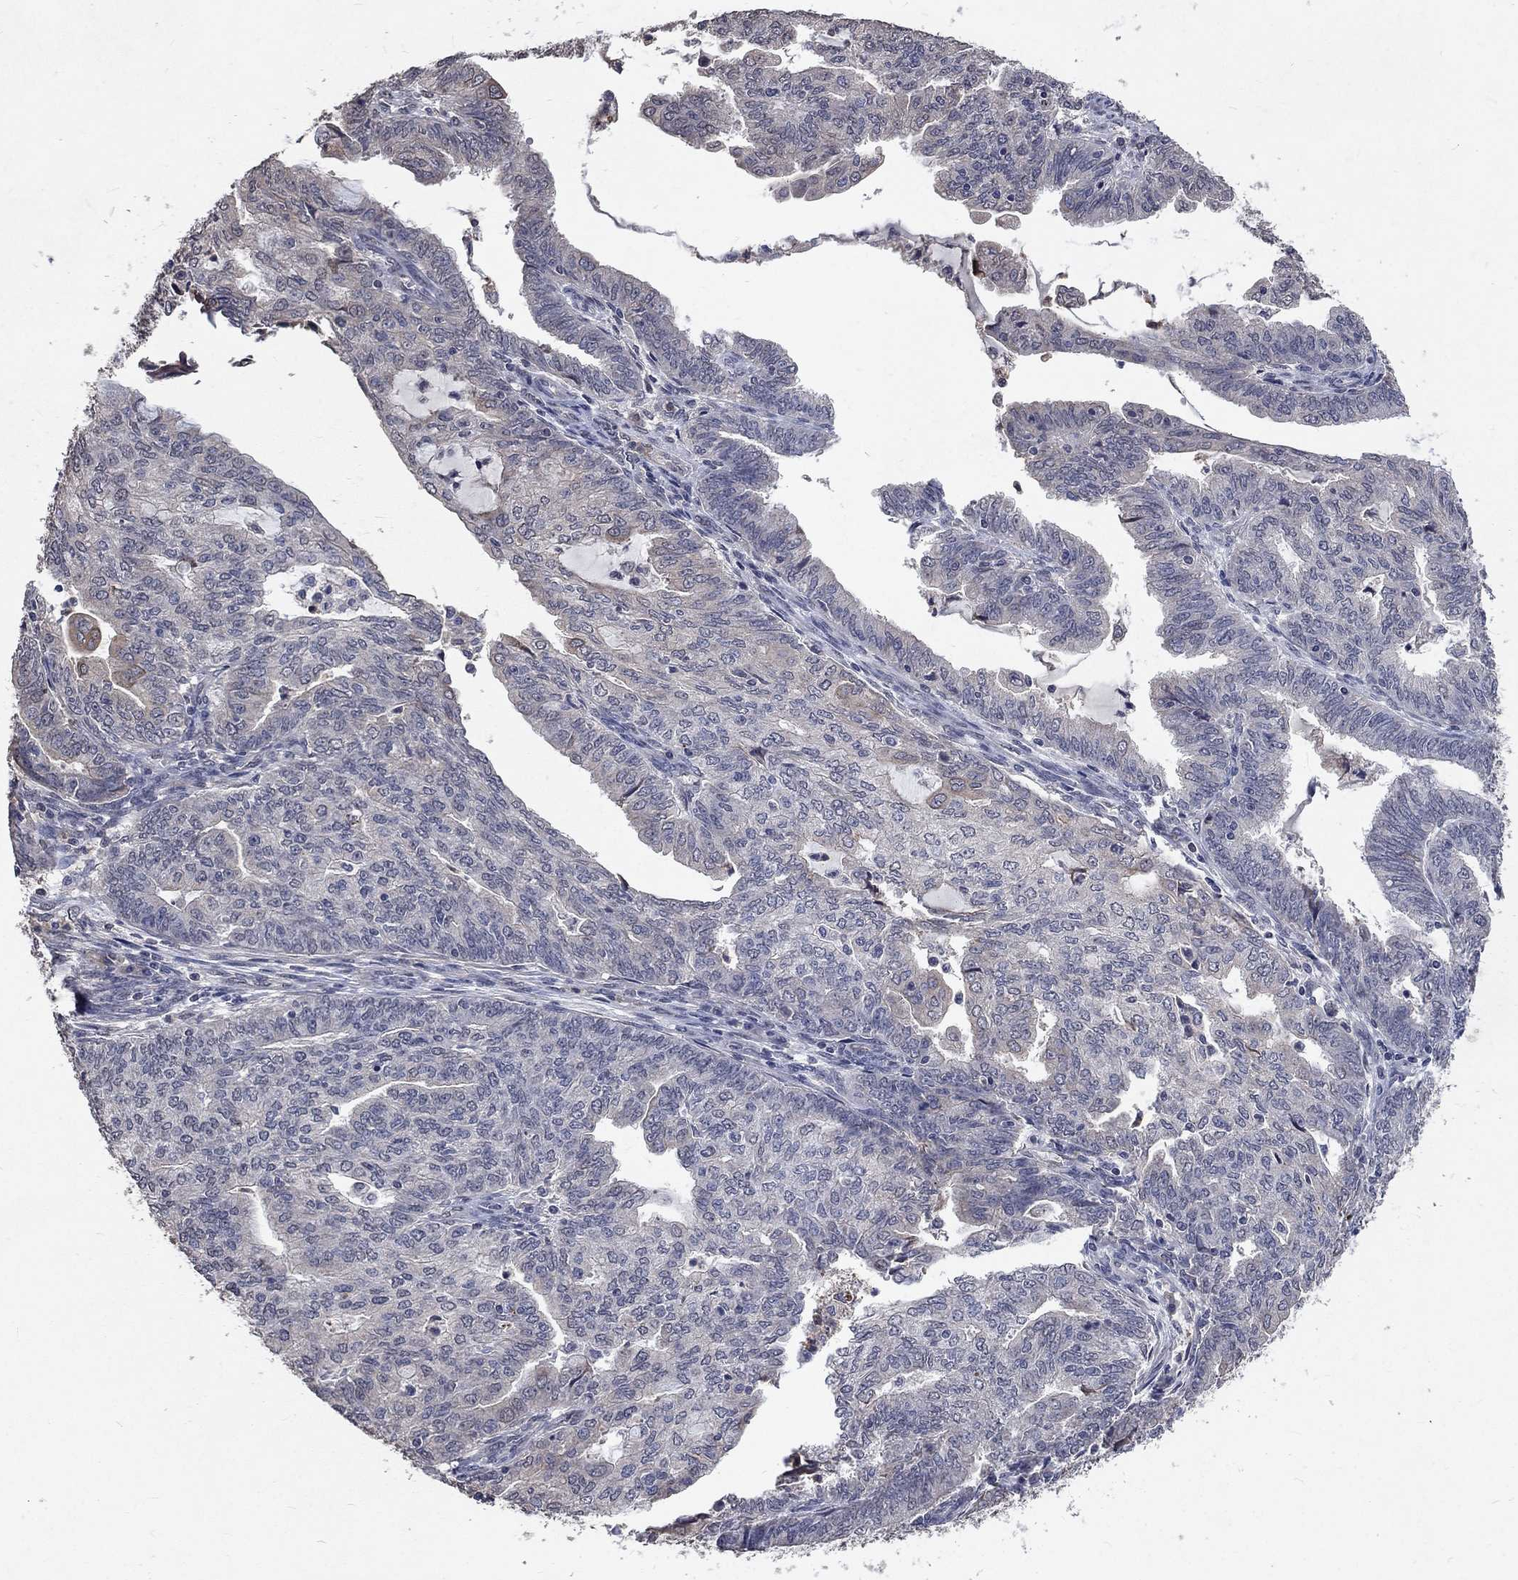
{"staining": {"intensity": "negative", "quantity": "none", "location": "none"}, "tissue": "endometrial cancer", "cell_type": "Tumor cells", "image_type": "cancer", "snomed": [{"axis": "morphology", "description": "Adenocarcinoma, NOS"}, {"axis": "topography", "description": "Endometrium"}], "caption": "The photomicrograph demonstrates no staining of tumor cells in endometrial cancer (adenocarcinoma). Nuclei are stained in blue.", "gene": "CHST5", "patient": {"sex": "female", "age": 82}}